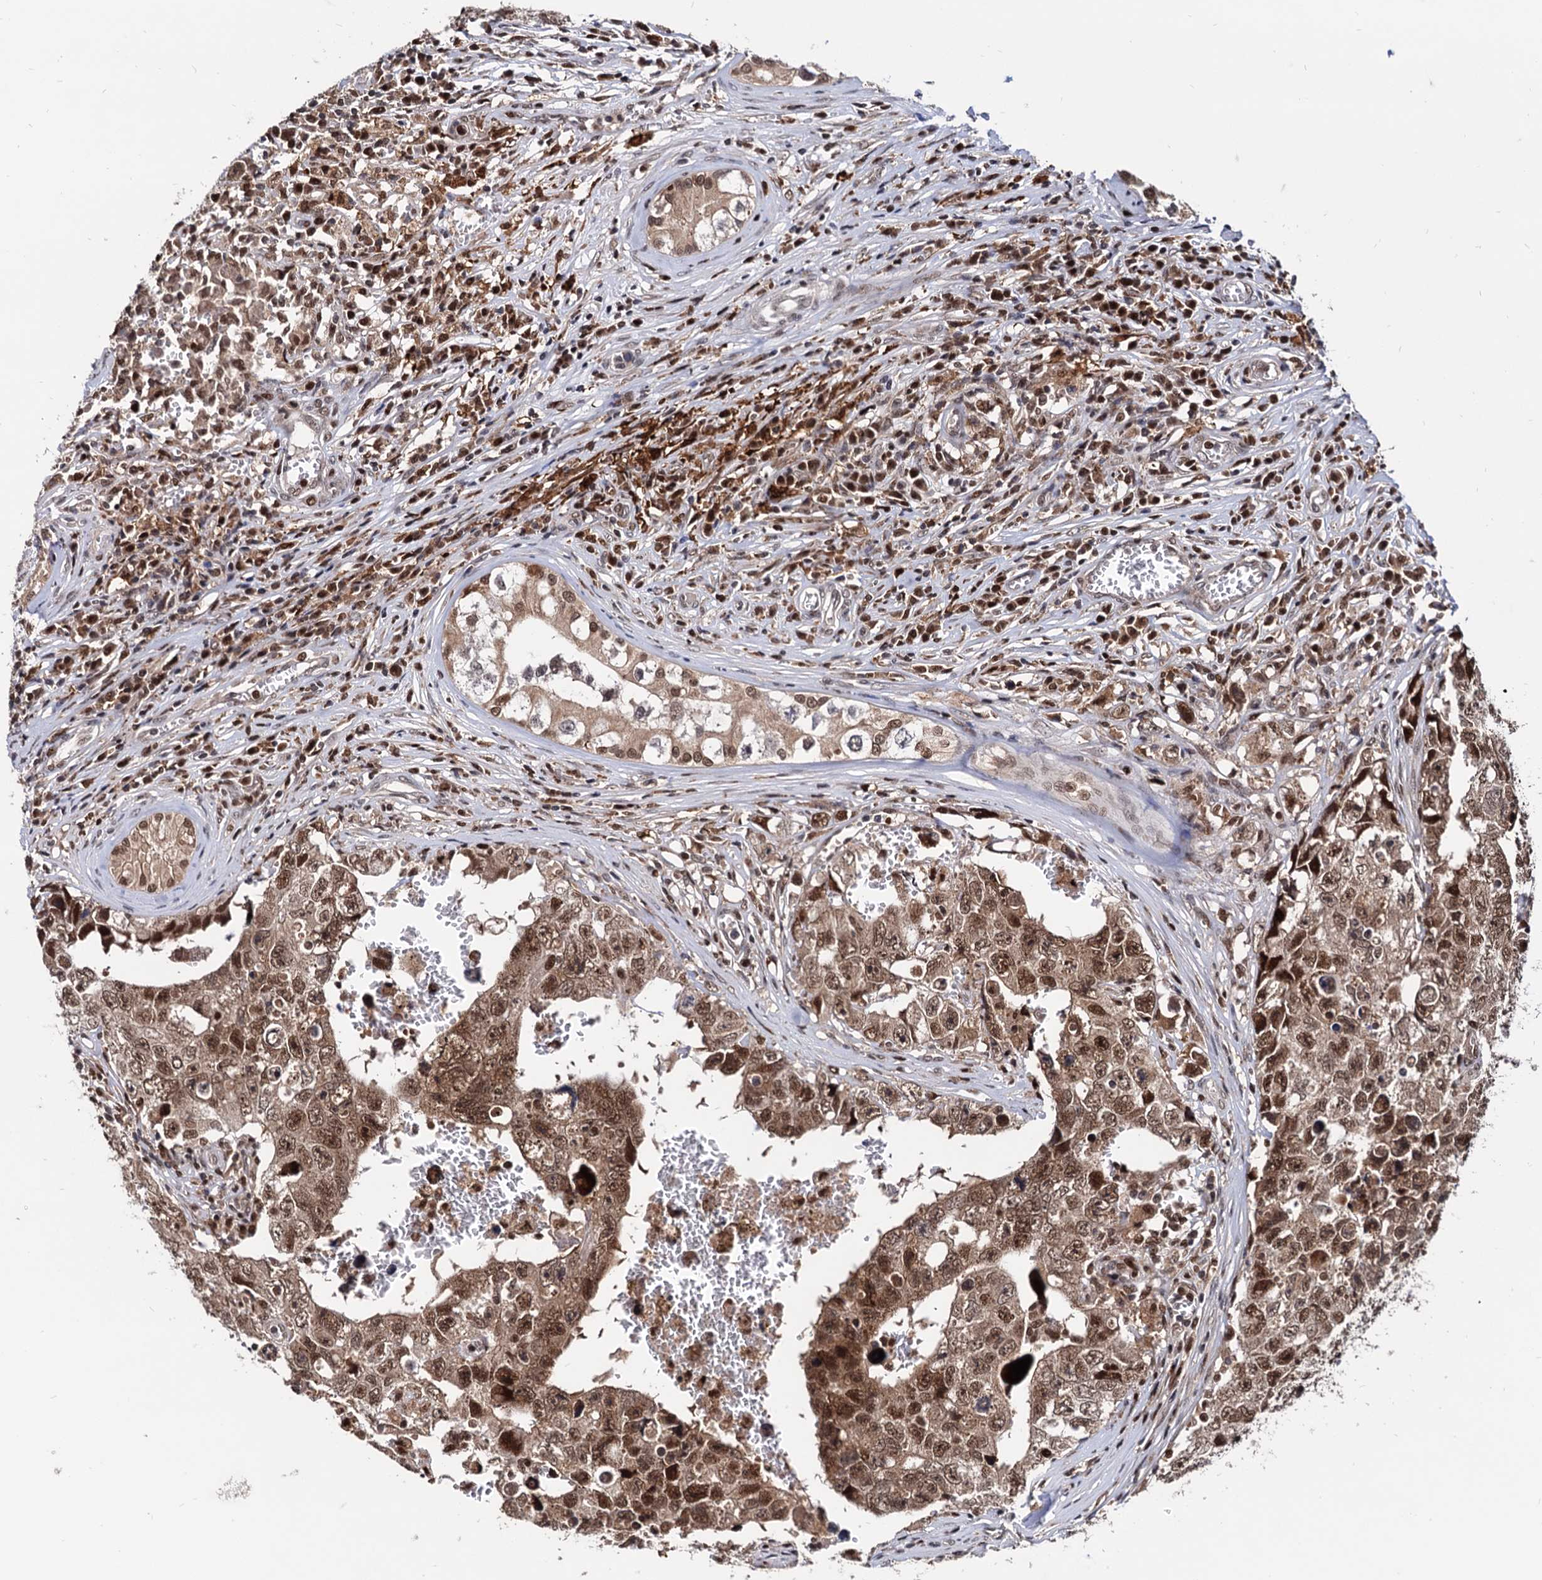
{"staining": {"intensity": "strong", "quantity": ">75%", "location": "cytoplasmic/membranous,nuclear"}, "tissue": "testis cancer", "cell_type": "Tumor cells", "image_type": "cancer", "snomed": [{"axis": "morphology", "description": "Carcinoma, Embryonal, NOS"}, {"axis": "topography", "description": "Testis"}], "caption": "Testis embryonal carcinoma was stained to show a protein in brown. There is high levels of strong cytoplasmic/membranous and nuclear expression in about >75% of tumor cells. The protein of interest is stained brown, and the nuclei are stained in blue (DAB (3,3'-diaminobenzidine) IHC with brightfield microscopy, high magnification).", "gene": "RNASEH2B", "patient": {"sex": "male", "age": 17}}